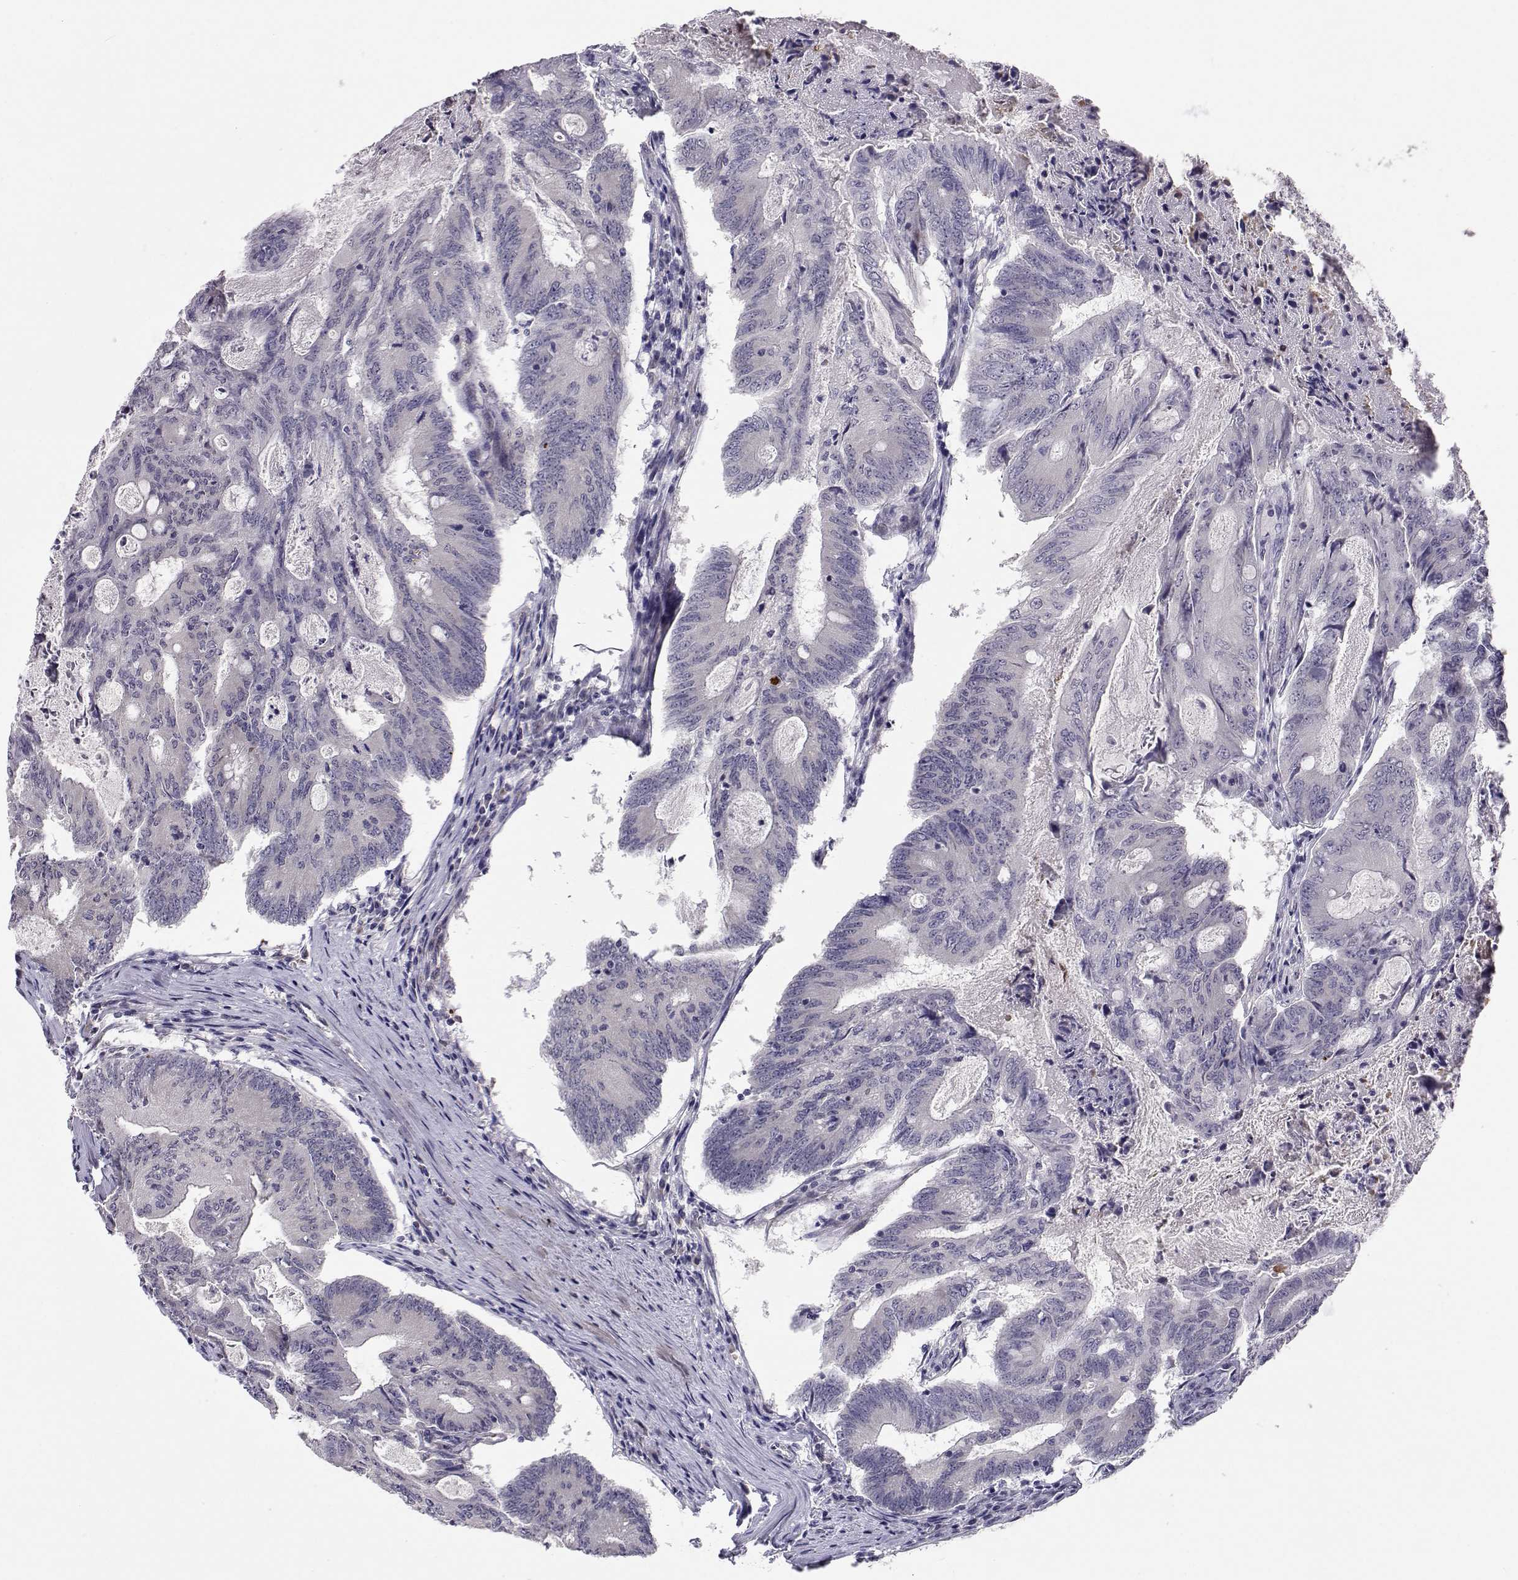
{"staining": {"intensity": "negative", "quantity": "none", "location": "none"}, "tissue": "colorectal cancer", "cell_type": "Tumor cells", "image_type": "cancer", "snomed": [{"axis": "morphology", "description": "Adenocarcinoma, NOS"}, {"axis": "topography", "description": "Colon"}], "caption": "The image exhibits no staining of tumor cells in colorectal adenocarcinoma.", "gene": "SLC6A3", "patient": {"sex": "female", "age": 70}}